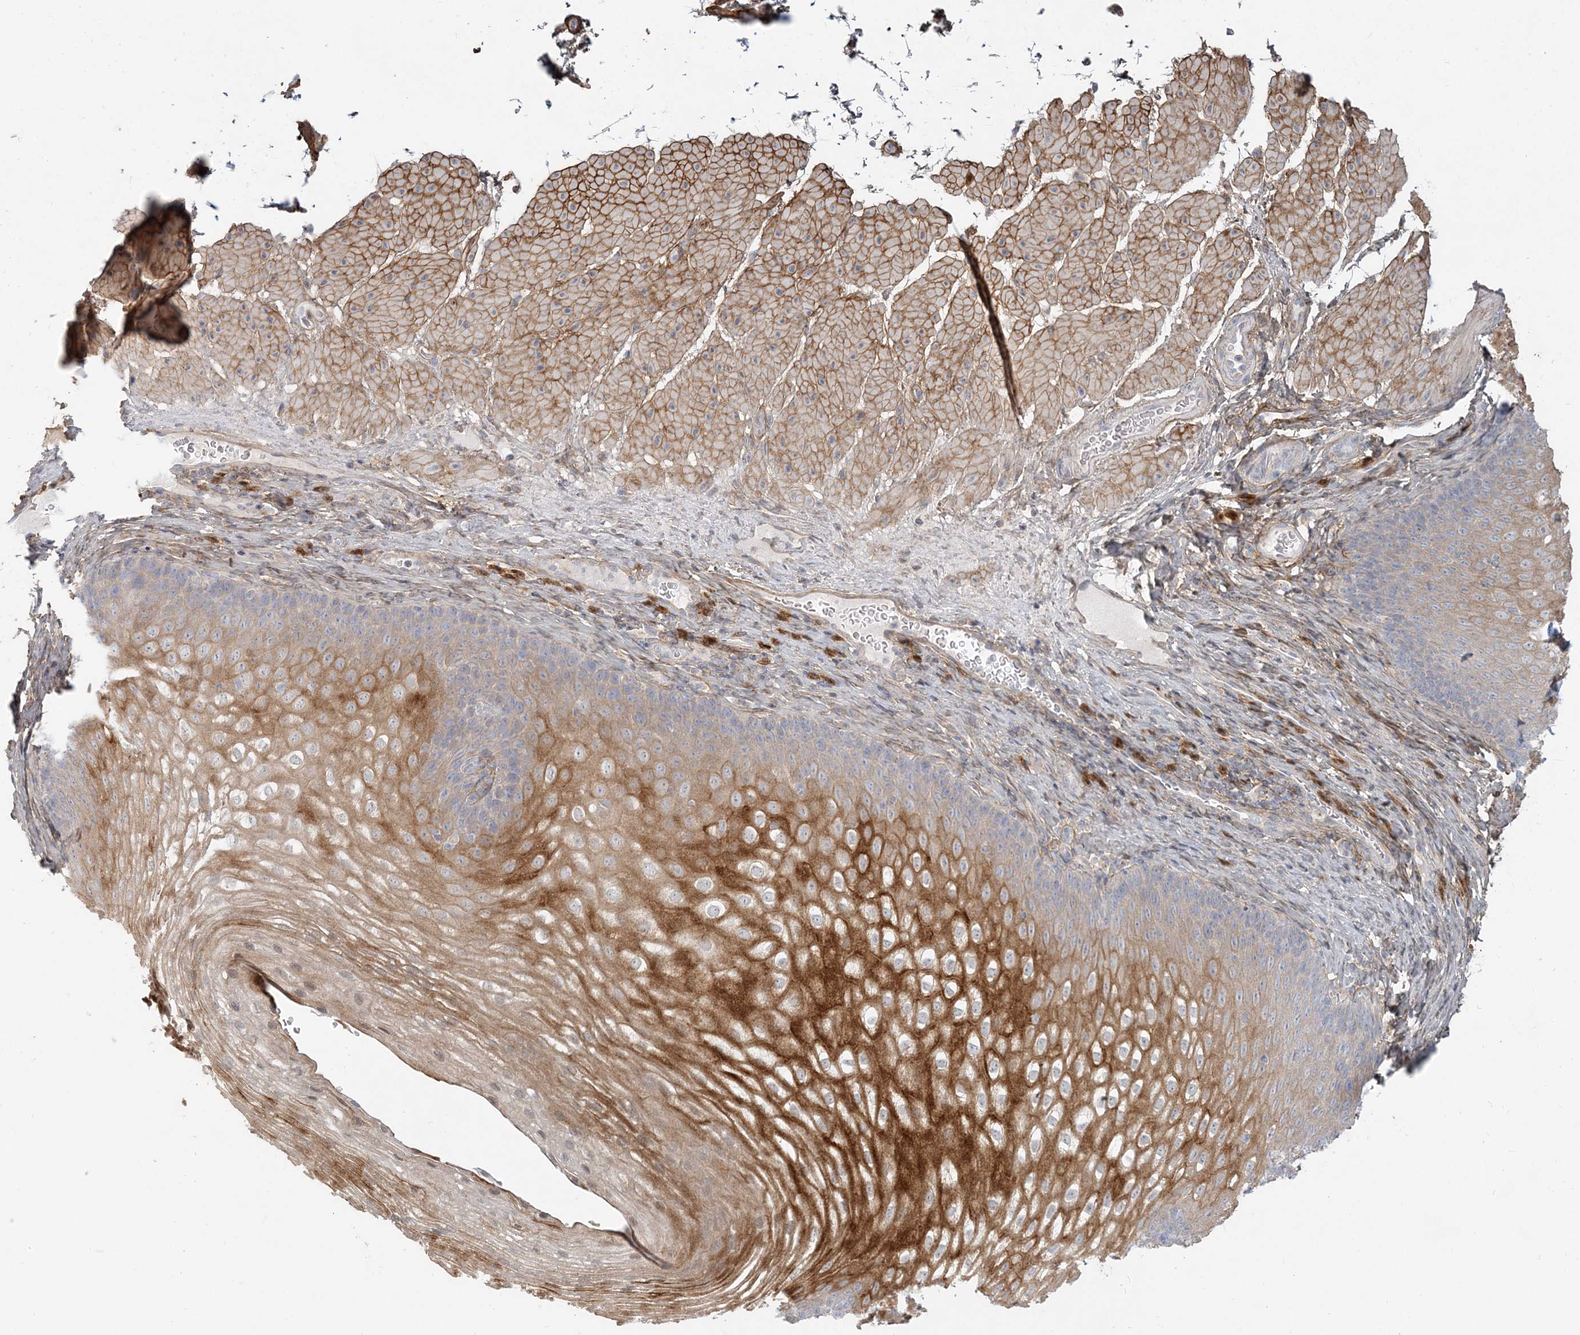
{"staining": {"intensity": "strong", "quantity": "25%-75%", "location": "cytoplasmic/membranous"}, "tissue": "esophagus", "cell_type": "Squamous epithelial cells", "image_type": "normal", "snomed": [{"axis": "morphology", "description": "Normal tissue, NOS"}, {"axis": "topography", "description": "Esophagus"}], "caption": "Benign esophagus was stained to show a protein in brown. There is high levels of strong cytoplasmic/membranous positivity in about 25%-75% of squamous epithelial cells. (DAB IHC, brown staining for protein, blue staining for nuclei).", "gene": "GMPPA", "patient": {"sex": "female", "age": 66}}